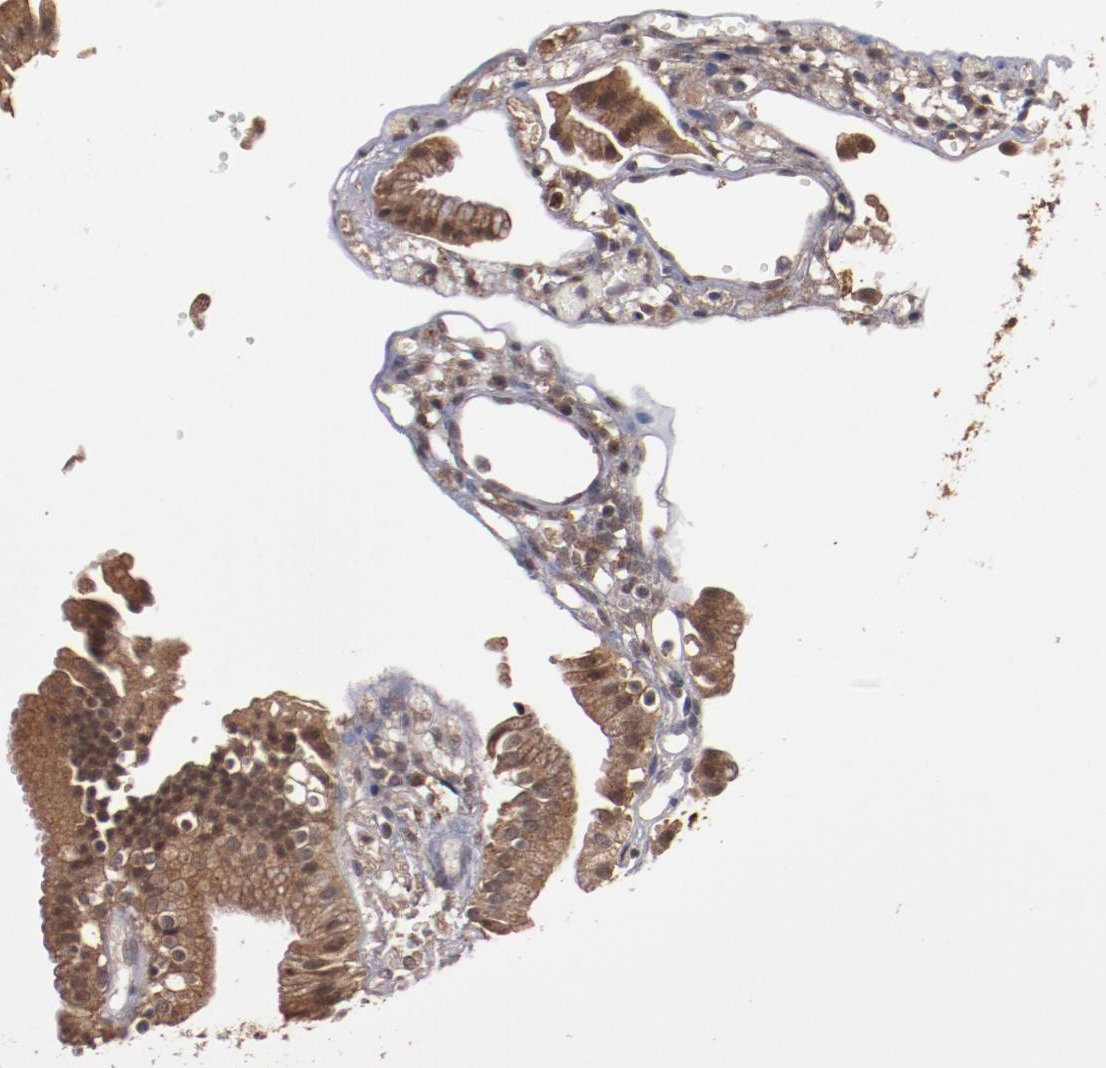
{"staining": {"intensity": "strong", "quantity": ">75%", "location": "cytoplasmic/membranous"}, "tissue": "gallbladder", "cell_type": "Glandular cells", "image_type": "normal", "snomed": [{"axis": "morphology", "description": "Normal tissue, NOS"}, {"axis": "topography", "description": "Gallbladder"}], "caption": "The micrograph demonstrates staining of benign gallbladder, revealing strong cytoplasmic/membranous protein staining (brown color) within glandular cells. Nuclei are stained in blue.", "gene": "TENM1", "patient": {"sex": "male", "age": 65}}